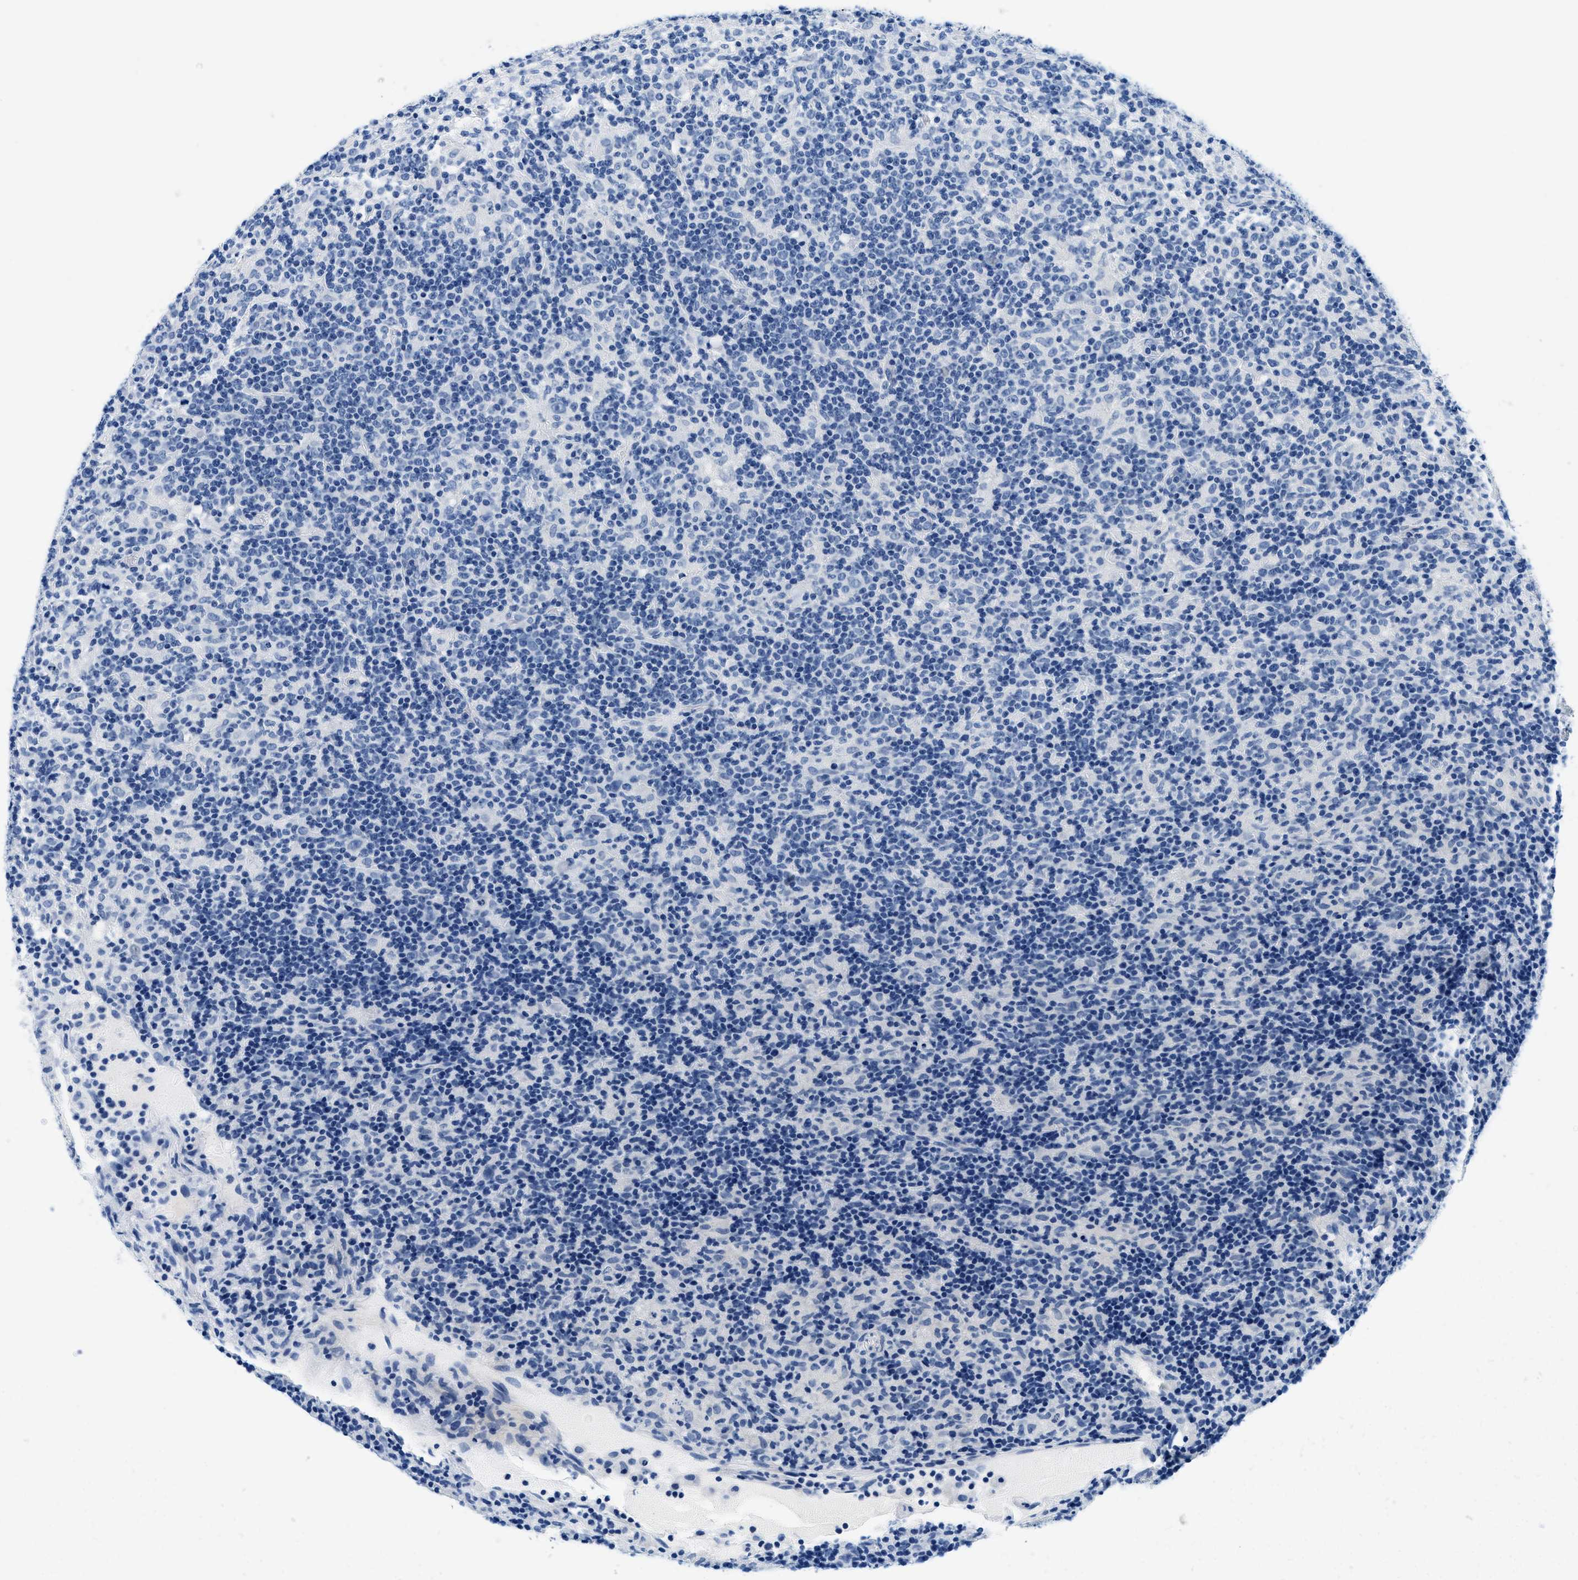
{"staining": {"intensity": "negative", "quantity": "none", "location": "none"}, "tissue": "lymphoma", "cell_type": "Tumor cells", "image_type": "cancer", "snomed": [{"axis": "morphology", "description": "Hodgkin's disease, NOS"}, {"axis": "topography", "description": "Lymph node"}], "caption": "Tumor cells show no significant expression in lymphoma.", "gene": "GSTM3", "patient": {"sex": "male", "age": 70}}